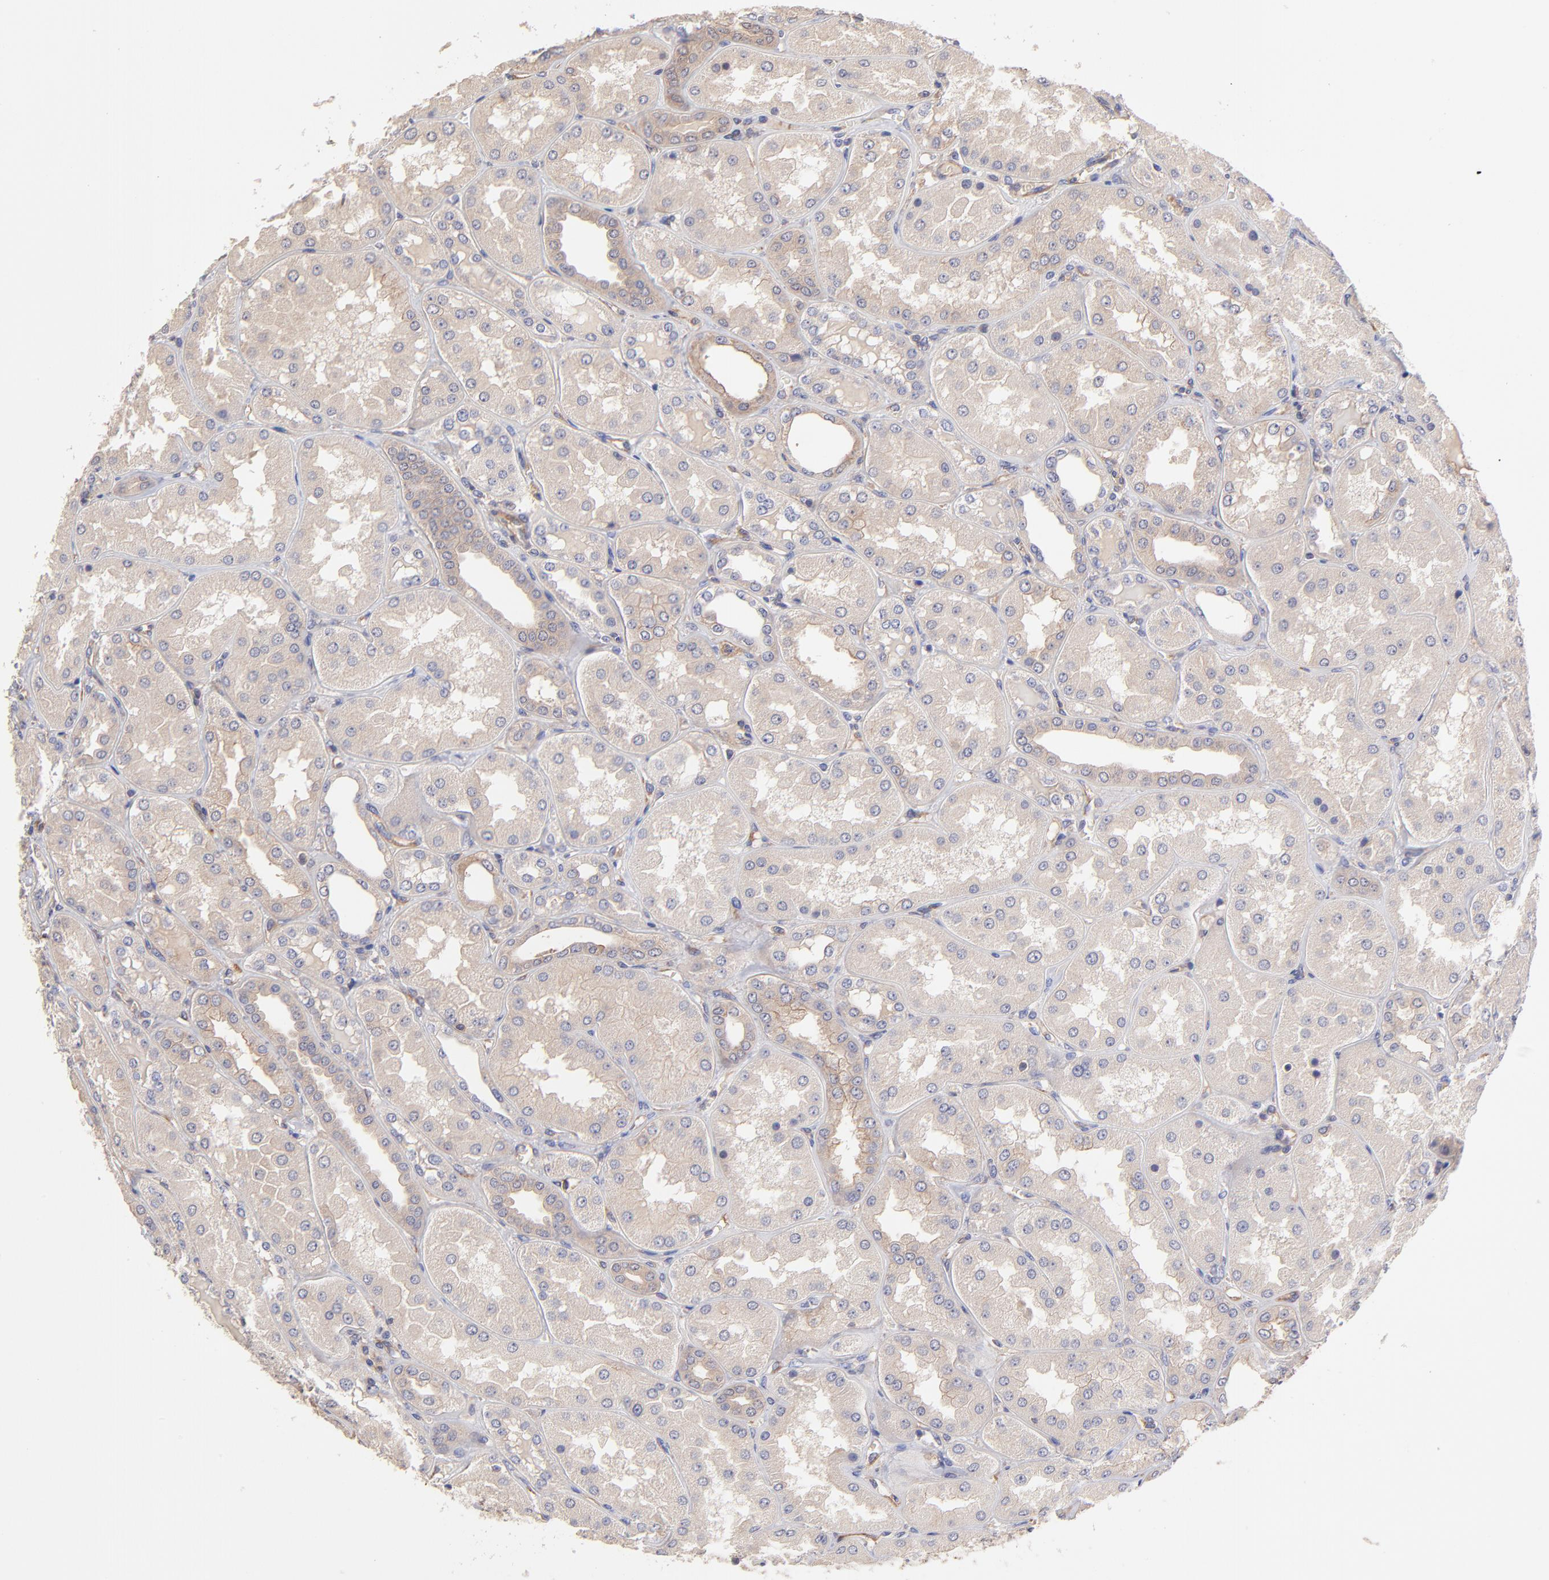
{"staining": {"intensity": "strong", "quantity": ">75%", "location": "cytoplasmic/membranous"}, "tissue": "kidney", "cell_type": "Cells in glomeruli", "image_type": "normal", "snomed": [{"axis": "morphology", "description": "Normal tissue, NOS"}, {"axis": "topography", "description": "Kidney"}], "caption": "A high-resolution histopathology image shows immunohistochemistry staining of normal kidney, which demonstrates strong cytoplasmic/membranous positivity in approximately >75% of cells in glomeruli. Using DAB (brown) and hematoxylin (blue) stains, captured at high magnification using brightfield microscopy.", "gene": "ASB7", "patient": {"sex": "female", "age": 56}}